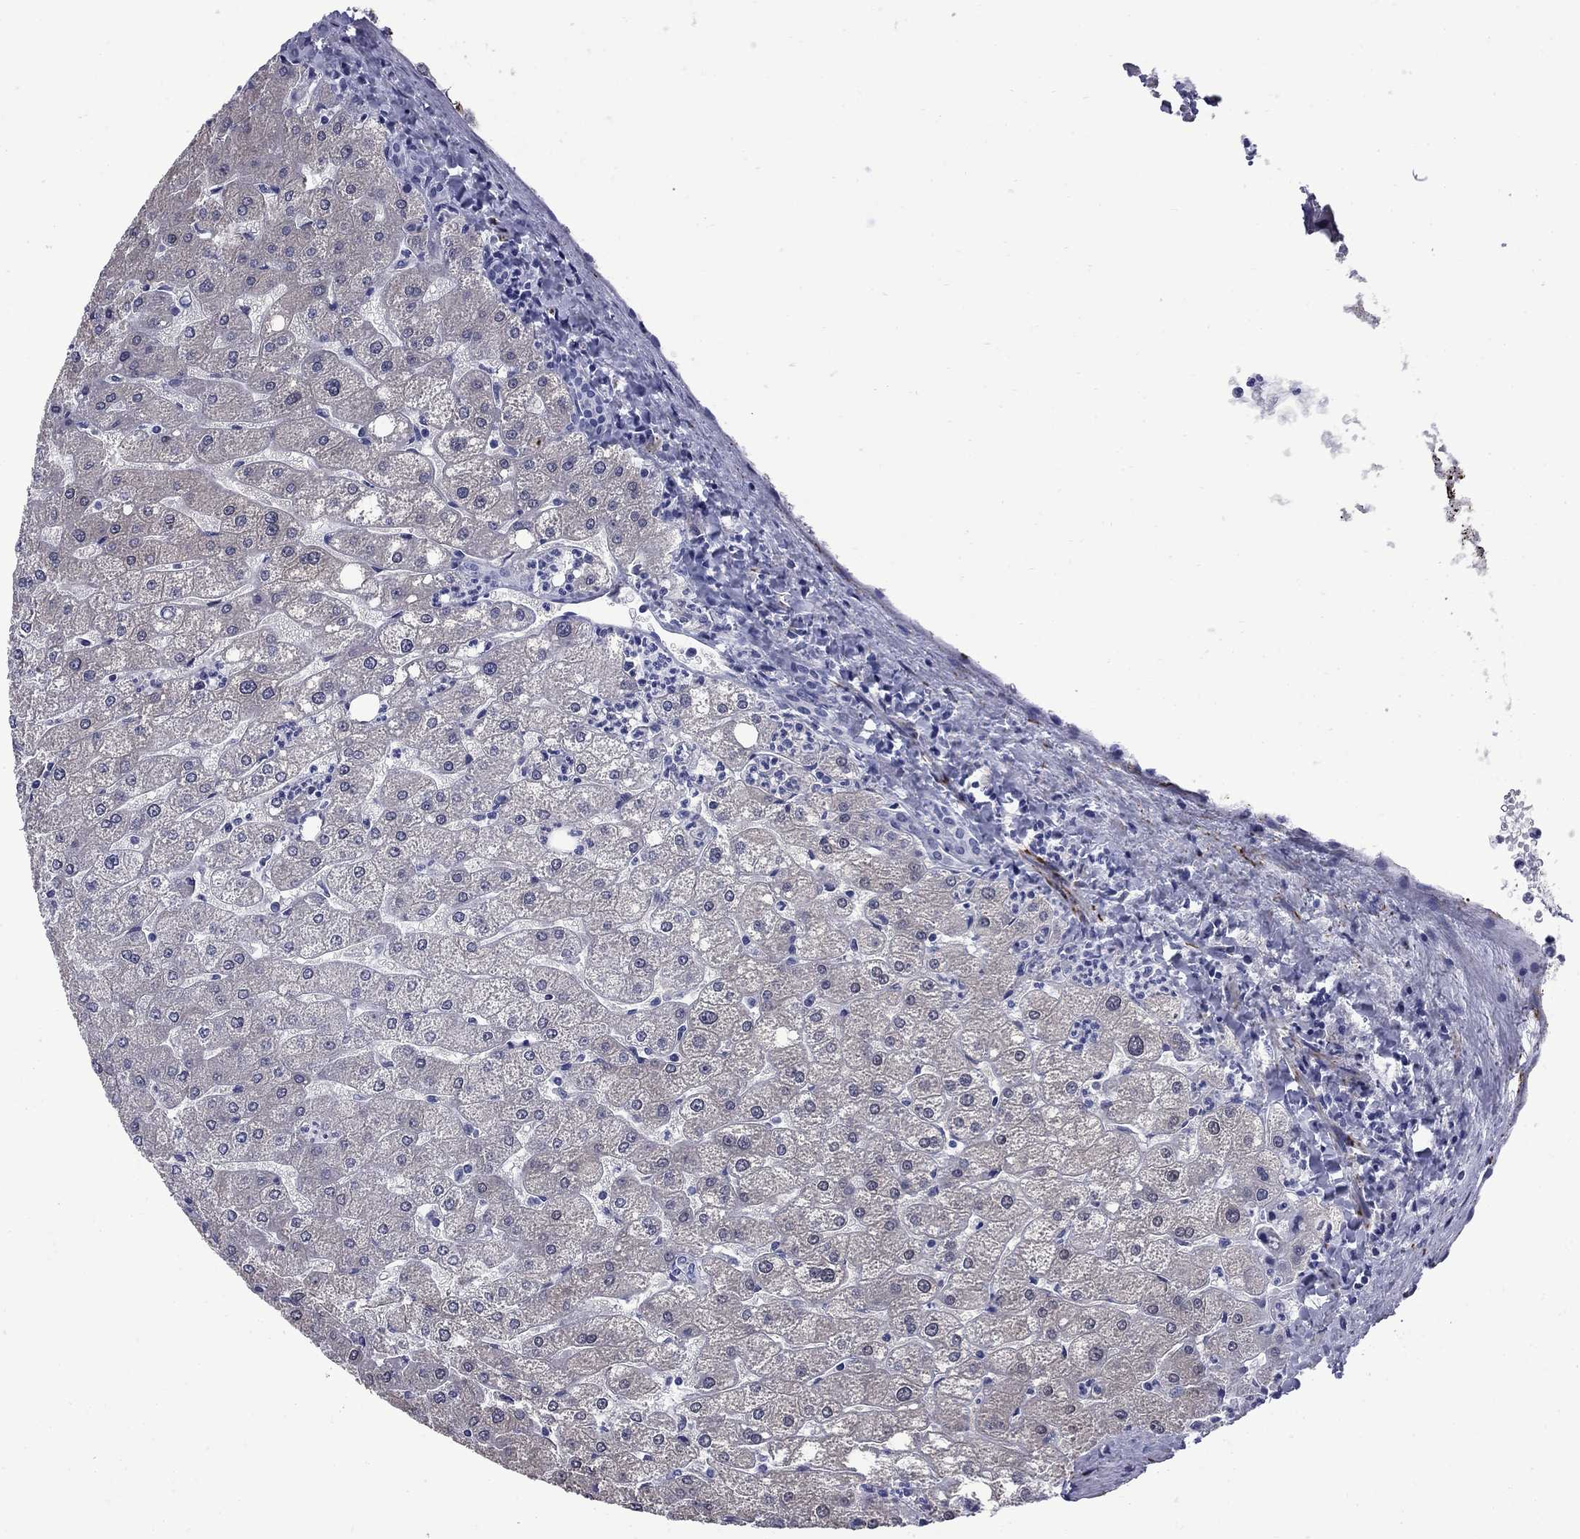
{"staining": {"intensity": "negative", "quantity": "none", "location": "none"}, "tissue": "liver", "cell_type": "Cholangiocytes", "image_type": "normal", "snomed": [{"axis": "morphology", "description": "Normal tissue, NOS"}, {"axis": "topography", "description": "Liver"}], "caption": "Image shows no protein positivity in cholangiocytes of unremarkable liver. (DAB (3,3'-diaminobenzidine) IHC, high magnification).", "gene": "MGARP", "patient": {"sex": "male", "age": 67}}